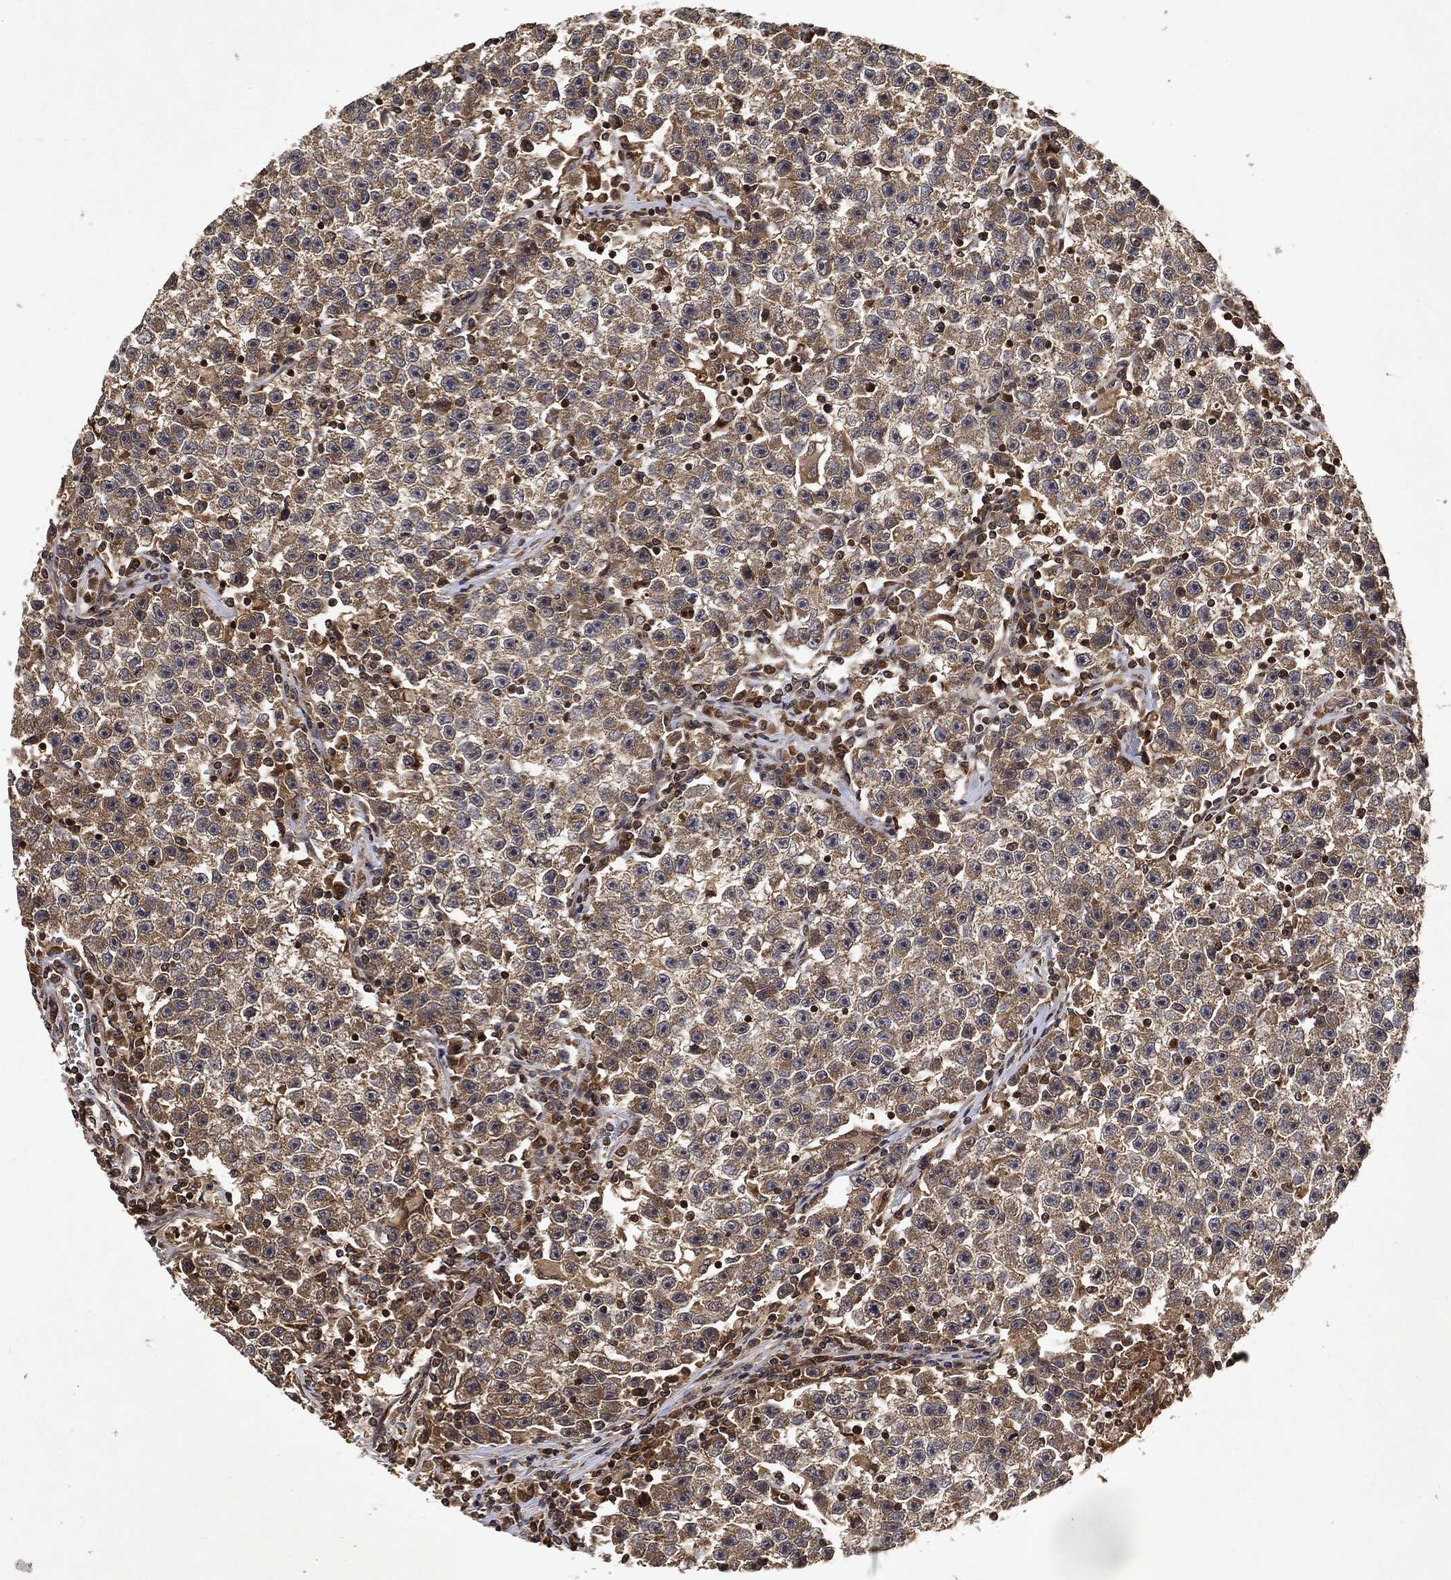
{"staining": {"intensity": "moderate", "quantity": ">75%", "location": "cytoplasmic/membranous"}, "tissue": "testis cancer", "cell_type": "Tumor cells", "image_type": "cancer", "snomed": [{"axis": "morphology", "description": "Seminoma, NOS"}, {"axis": "topography", "description": "Testis"}], "caption": "Immunohistochemistry of human testis cancer (seminoma) shows medium levels of moderate cytoplasmic/membranous positivity in approximately >75% of tumor cells.", "gene": "ZNF226", "patient": {"sex": "male", "age": 22}}